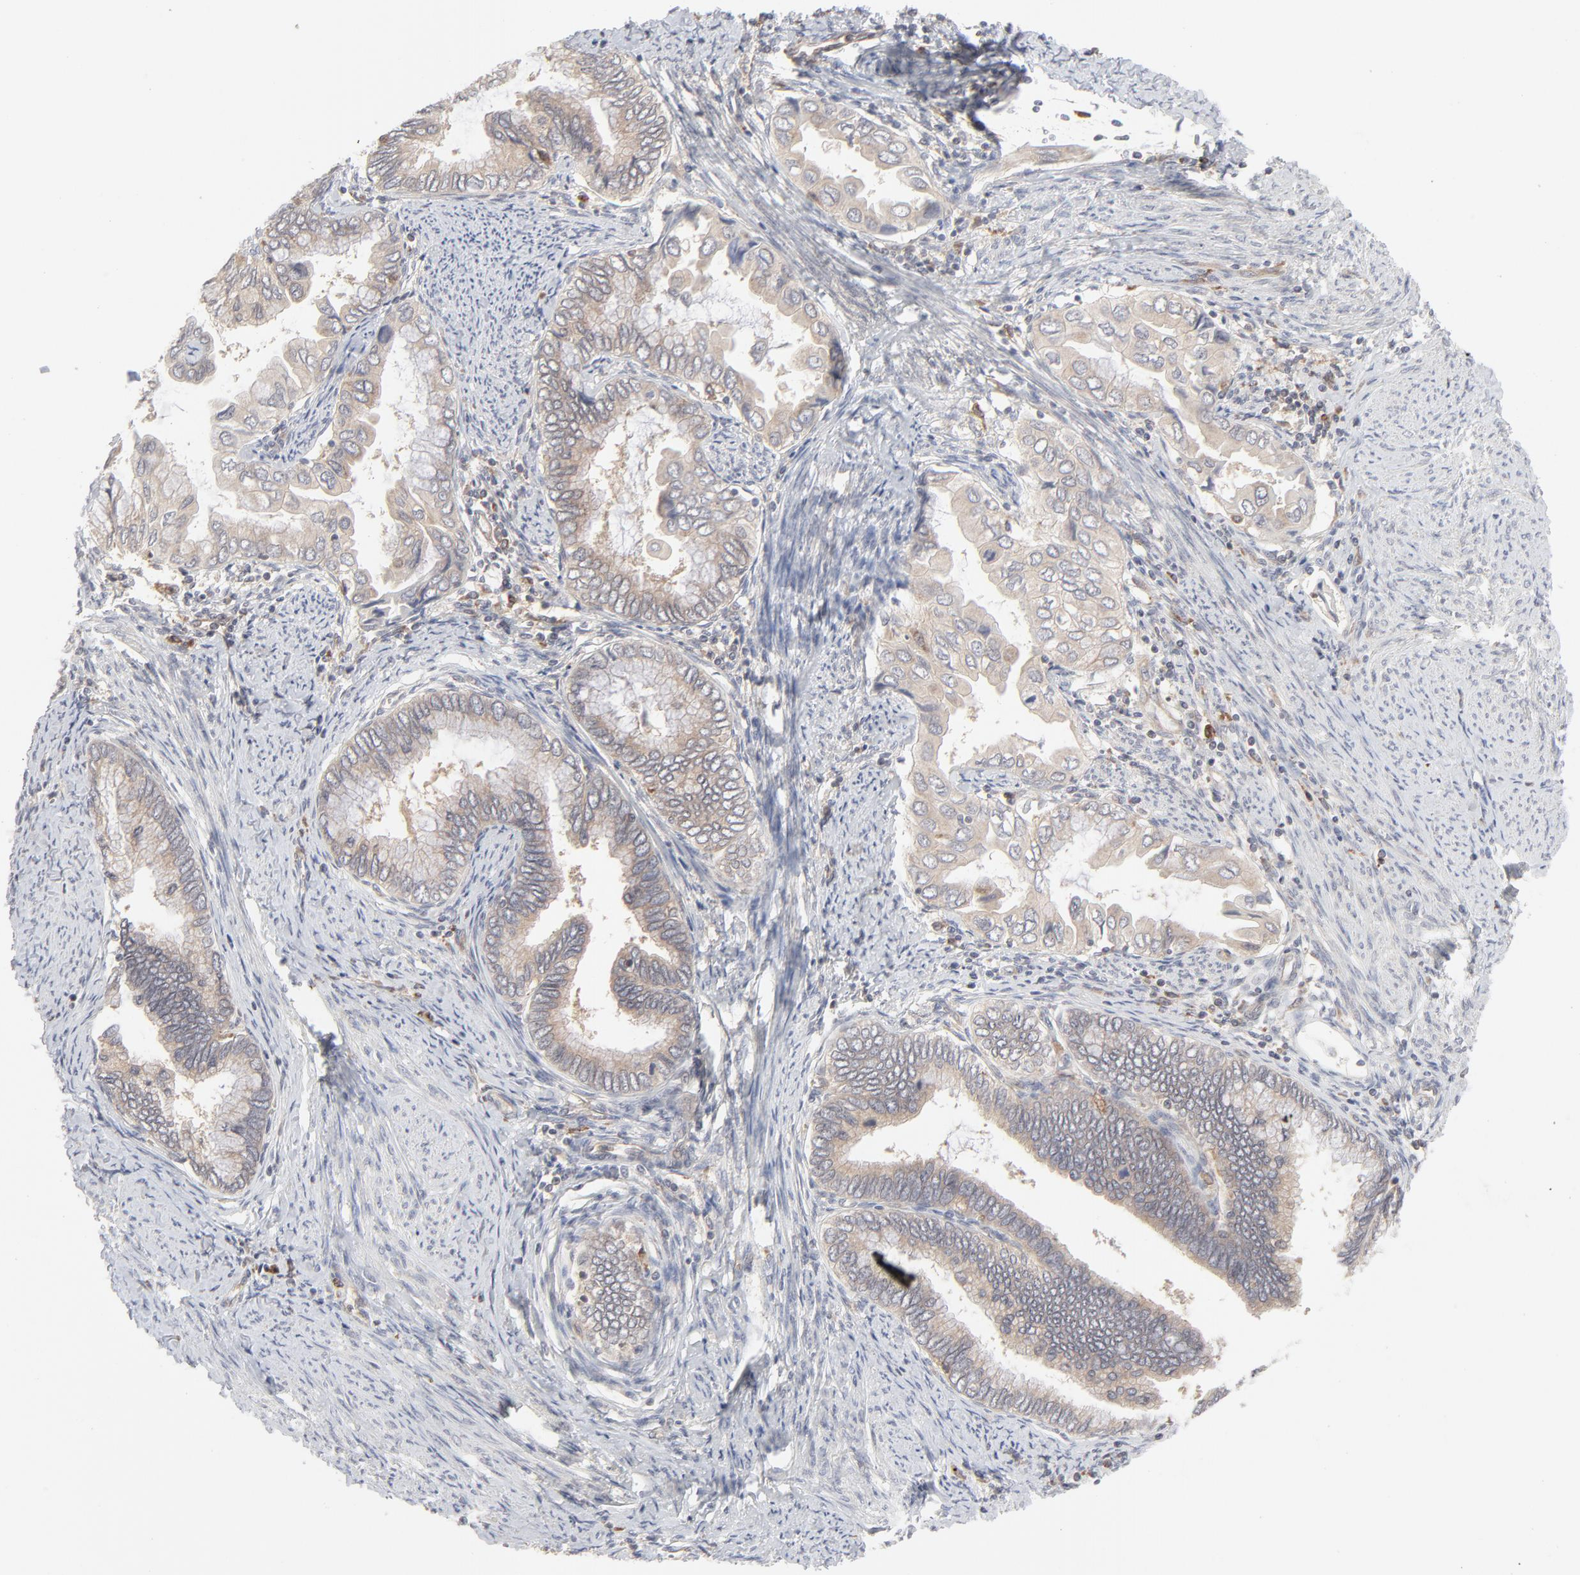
{"staining": {"intensity": "weak", "quantity": ">75%", "location": "cytoplasmic/membranous"}, "tissue": "cervical cancer", "cell_type": "Tumor cells", "image_type": "cancer", "snomed": [{"axis": "morphology", "description": "Adenocarcinoma, NOS"}, {"axis": "topography", "description": "Cervix"}], "caption": "Protein staining exhibits weak cytoplasmic/membranous expression in about >75% of tumor cells in cervical cancer.", "gene": "RAB5C", "patient": {"sex": "female", "age": 49}}